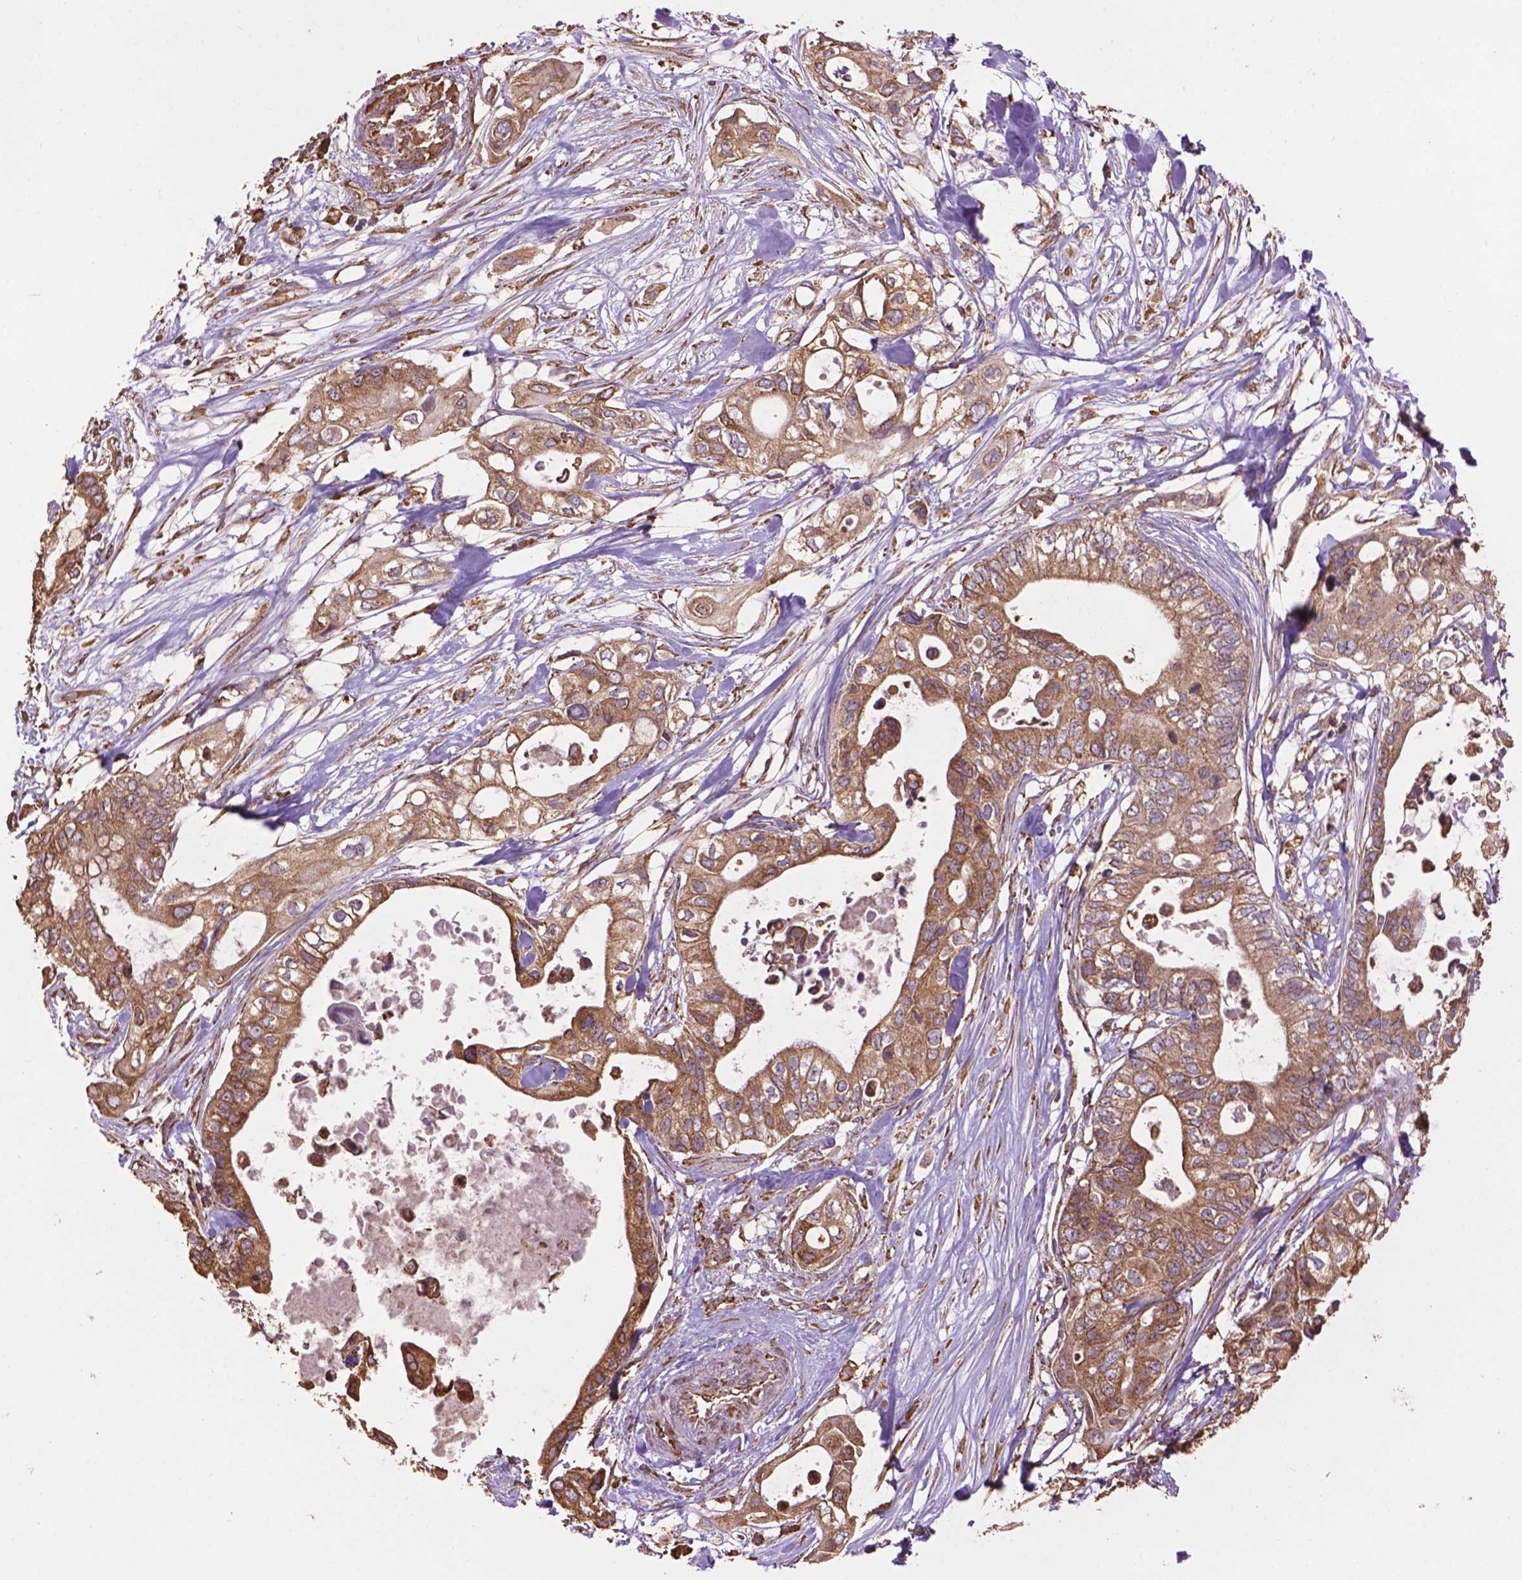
{"staining": {"intensity": "moderate", "quantity": ">75%", "location": "cytoplasmic/membranous"}, "tissue": "pancreatic cancer", "cell_type": "Tumor cells", "image_type": "cancer", "snomed": [{"axis": "morphology", "description": "Adenocarcinoma, NOS"}, {"axis": "topography", "description": "Pancreas"}], "caption": "Pancreatic cancer (adenocarcinoma) stained with DAB immunohistochemistry (IHC) shows medium levels of moderate cytoplasmic/membranous positivity in about >75% of tumor cells.", "gene": "PPP2R5E", "patient": {"sex": "female", "age": 63}}